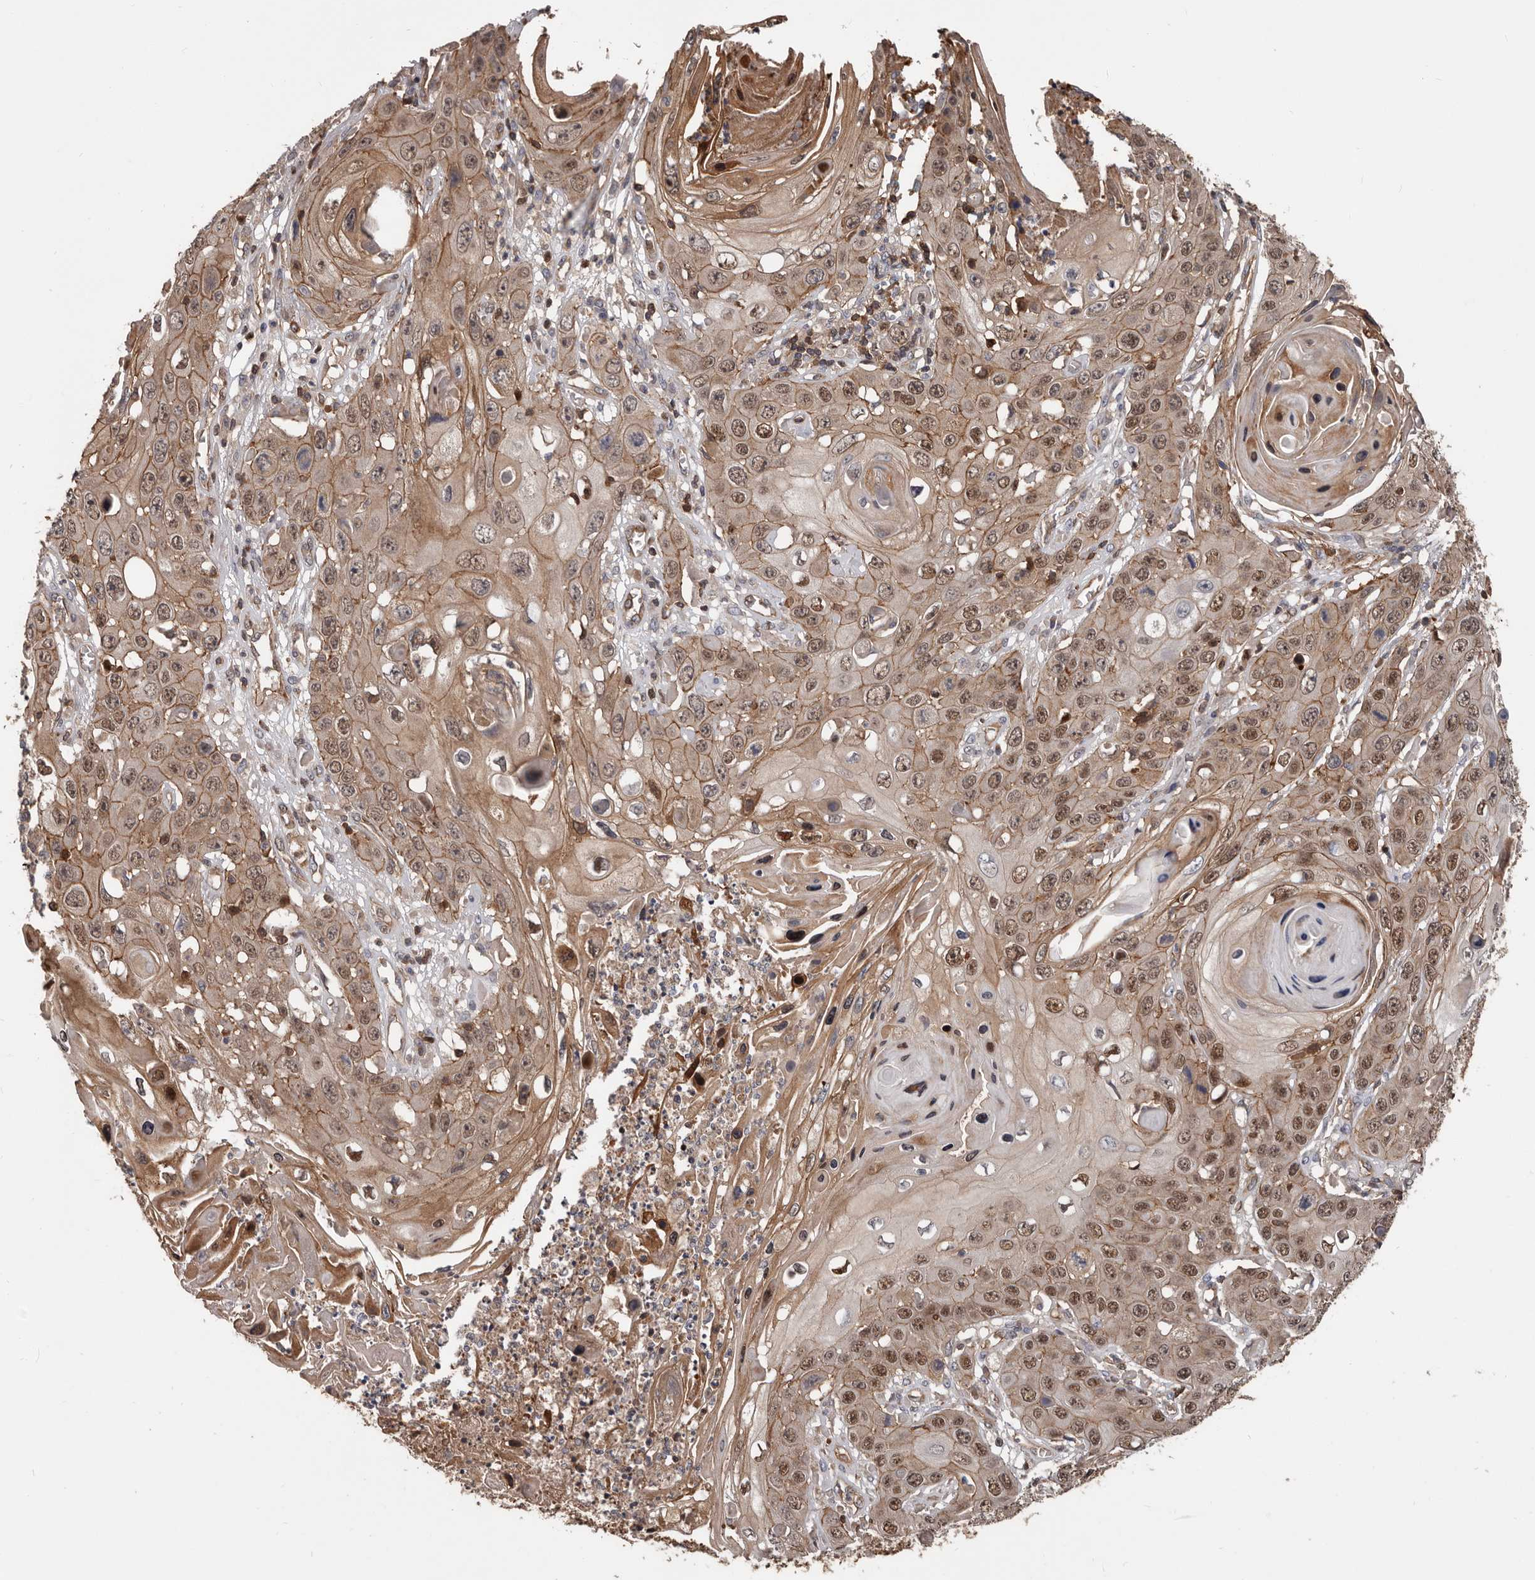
{"staining": {"intensity": "moderate", "quantity": ">75%", "location": "cytoplasmic/membranous,nuclear"}, "tissue": "skin cancer", "cell_type": "Tumor cells", "image_type": "cancer", "snomed": [{"axis": "morphology", "description": "Squamous cell carcinoma, NOS"}, {"axis": "topography", "description": "Skin"}], "caption": "Immunohistochemical staining of skin squamous cell carcinoma exhibits moderate cytoplasmic/membranous and nuclear protein staining in approximately >75% of tumor cells. (brown staining indicates protein expression, while blue staining denotes nuclei).", "gene": "PNRC2", "patient": {"sex": "male", "age": 55}}